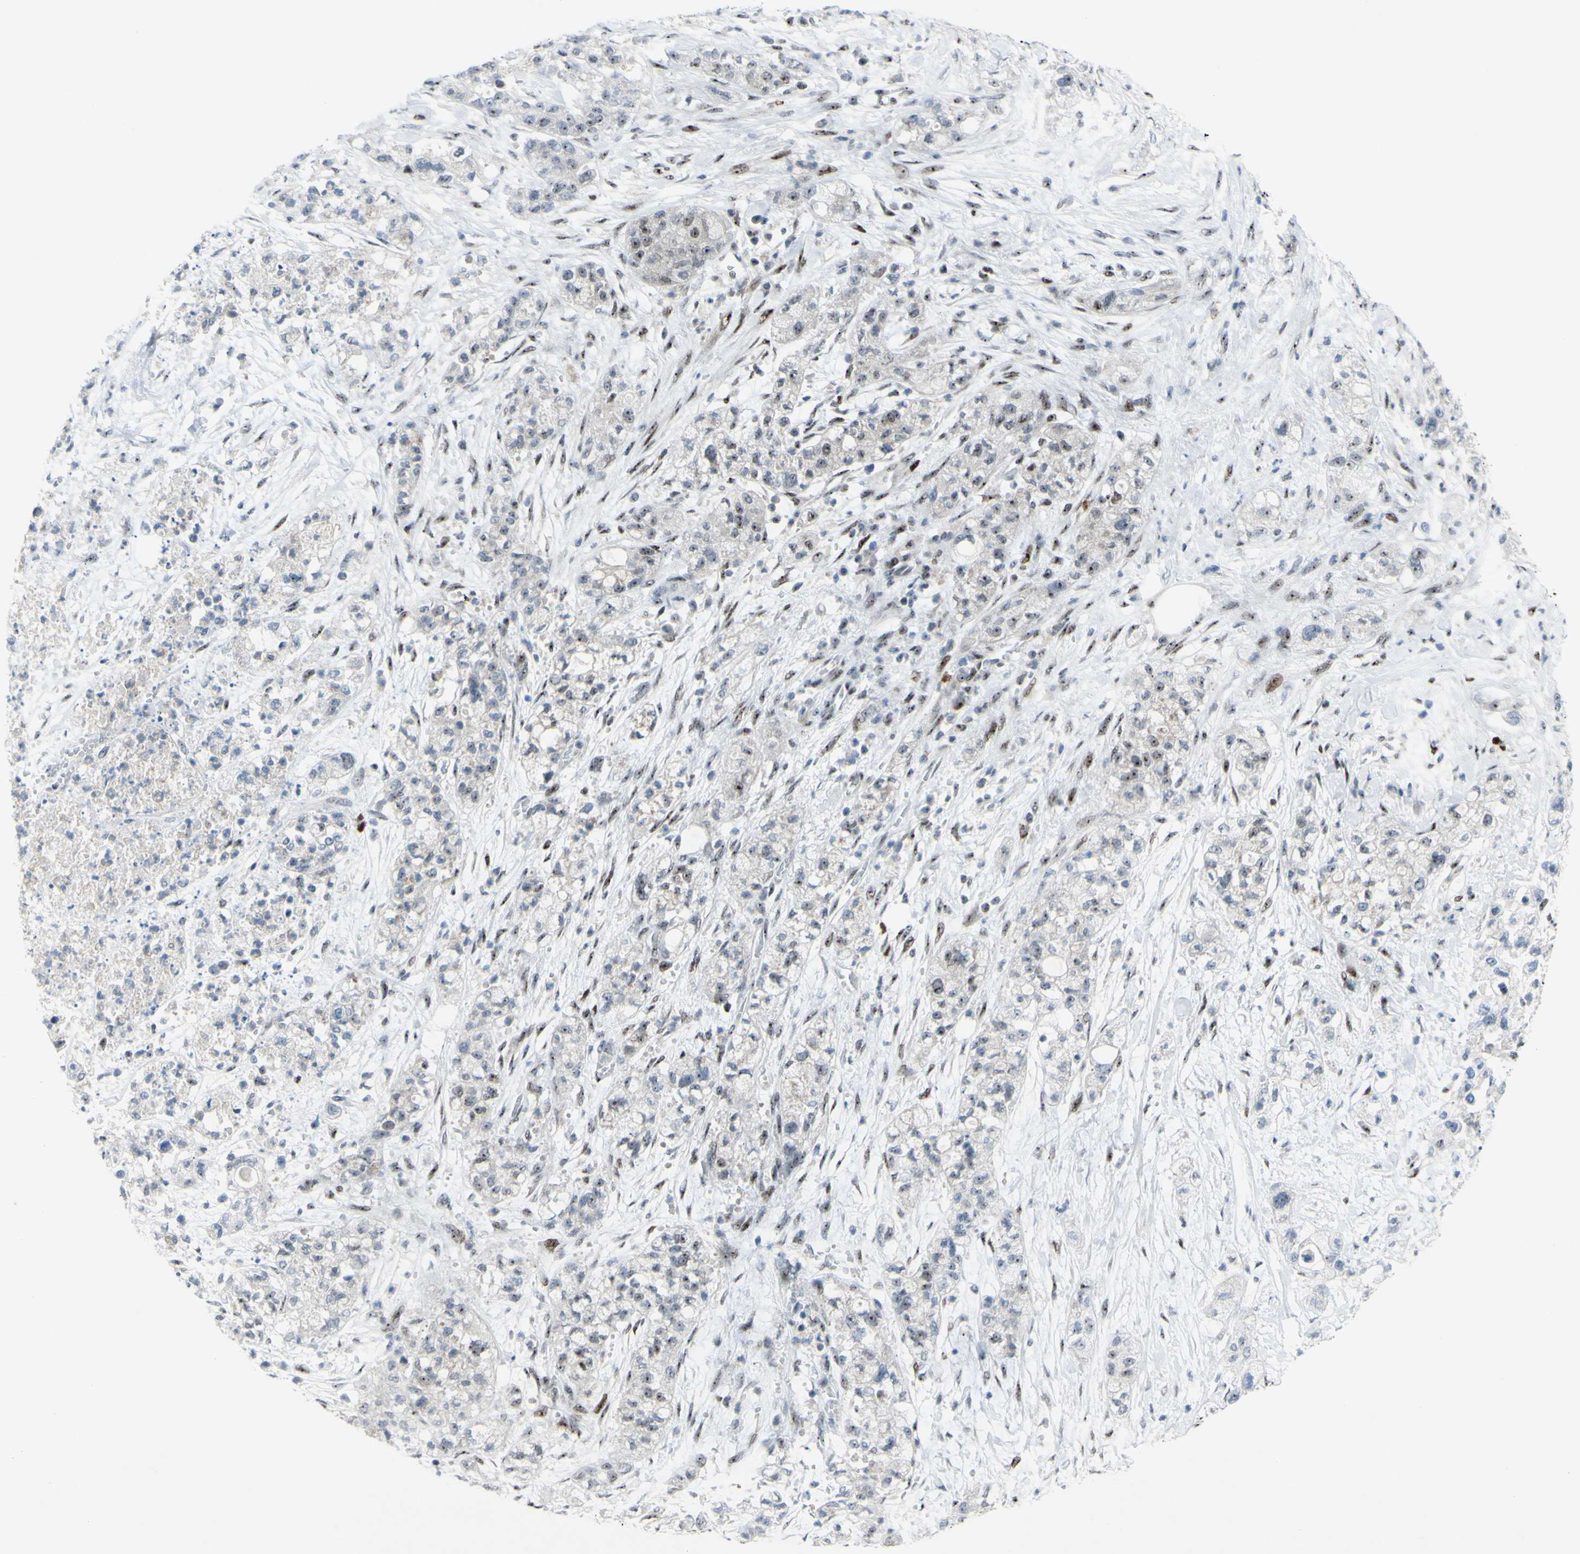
{"staining": {"intensity": "moderate", "quantity": "25%-75%", "location": "nuclear"}, "tissue": "pancreatic cancer", "cell_type": "Tumor cells", "image_type": "cancer", "snomed": [{"axis": "morphology", "description": "Adenocarcinoma, NOS"}, {"axis": "topography", "description": "Pancreas"}], "caption": "Immunohistochemistry (IHC) staining of pancreatic cancer, which exhibits medium levels of moderate nuclear positivity in about 25%-75% of tumor cells indicating moderate nuclear protein positivity. The staining was performed using DAB (brown) for protein detection and nuclei were counterstained in hematoxylin (blue).", "gene": "POLR1A", "patient": {"sex": "female", "age": 78}}